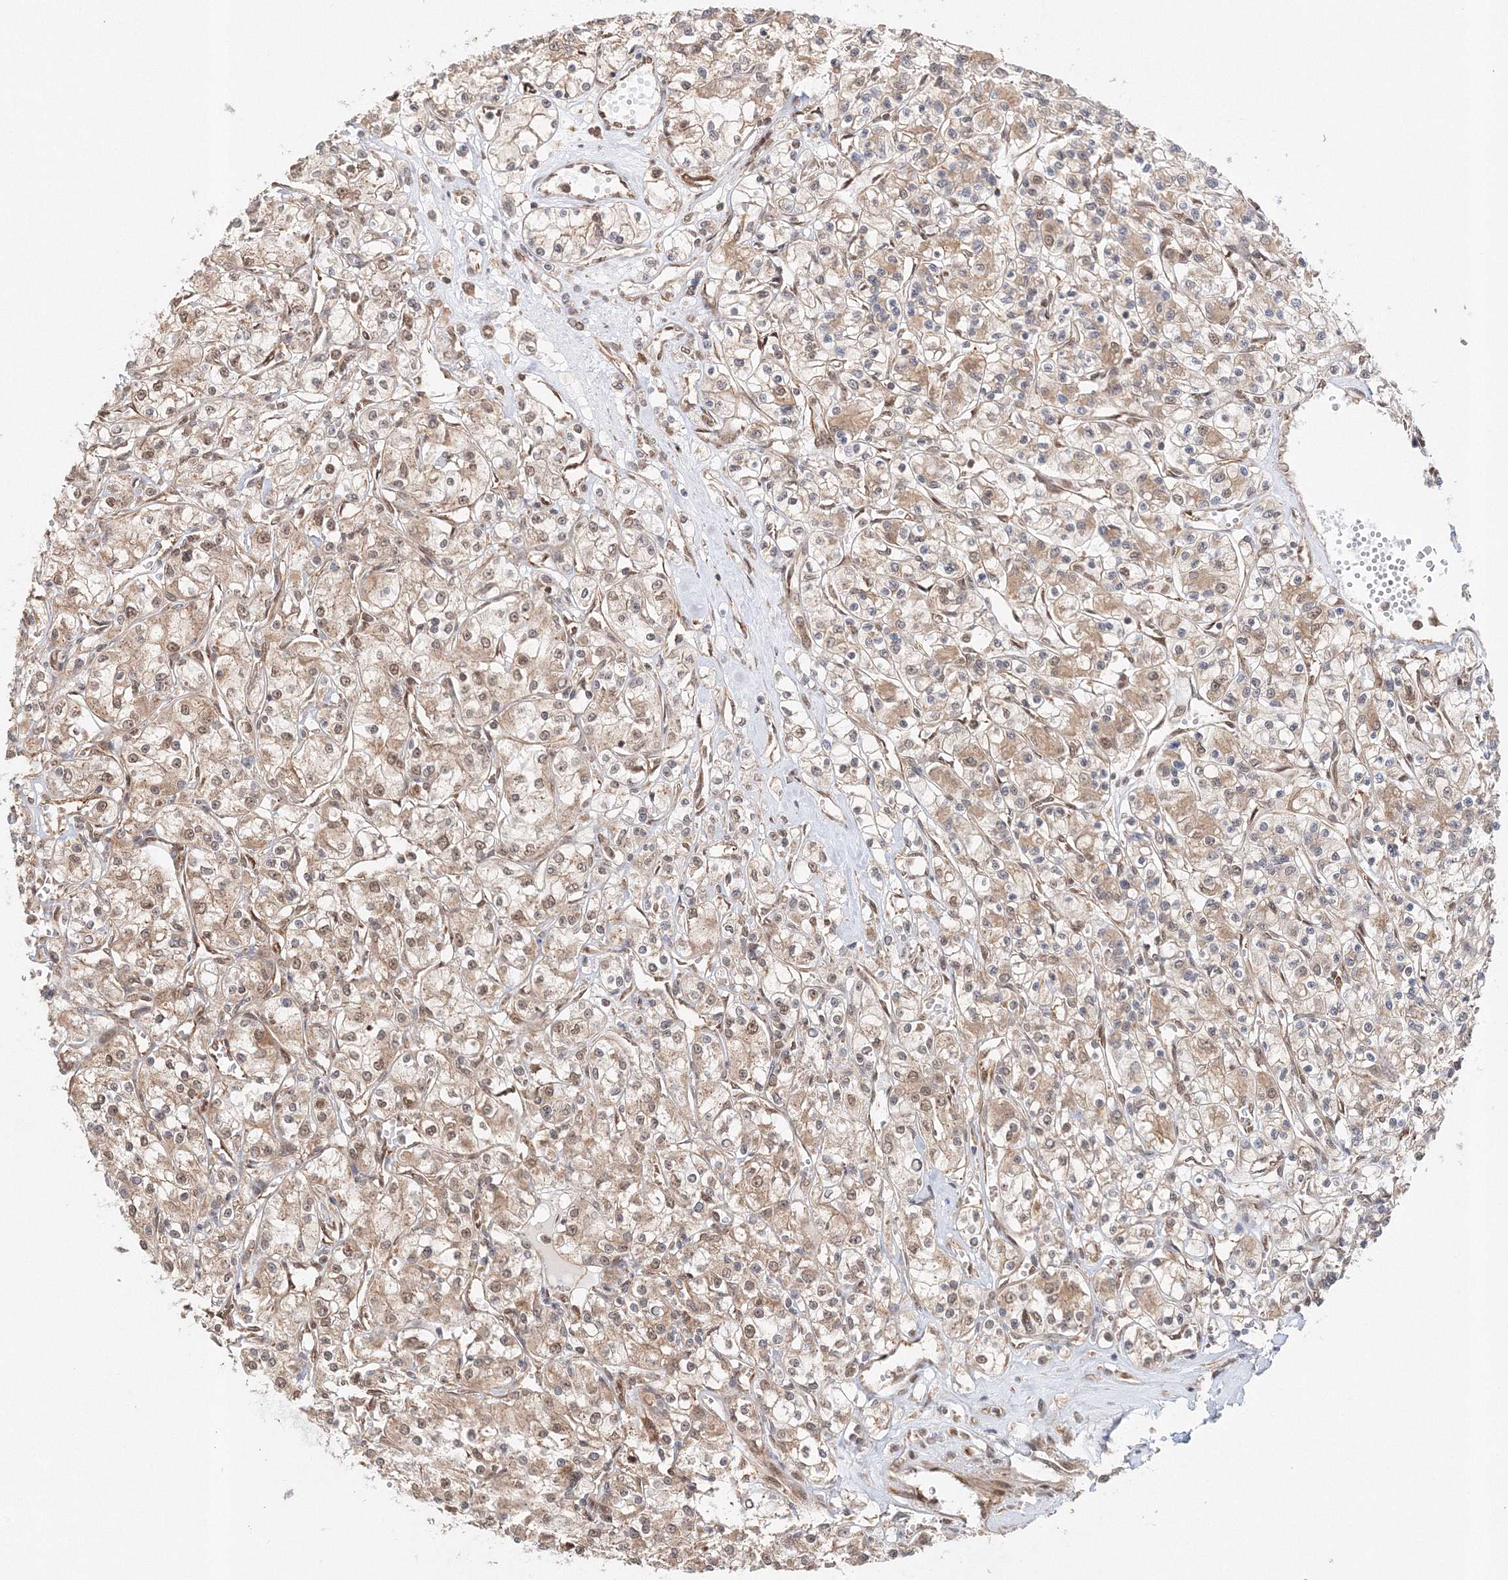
{"staining": {"intensity": "weak", "quantity": ">75%", "location": "cytoplasmic/membranous,nuclear"}, "tissue": "renal cancer", "cell_type": "Tumor cells", "image_type": "cancer", "snomed": [{"axis": "morphology", "description": "Adenocarcinoma, NOS"}, {"axis": "topography", "description": "Kidney"}], "caption": "This micrograph exhibits immunohistochemistry staining of human renal cancer (adenocarcinoma), with low weak cytoplasmic/membranous and nuclear positivity in approximately >75% of tumor cells.", "gene": "PSMD6", "patient": {"sex": "female", "age": 59}}